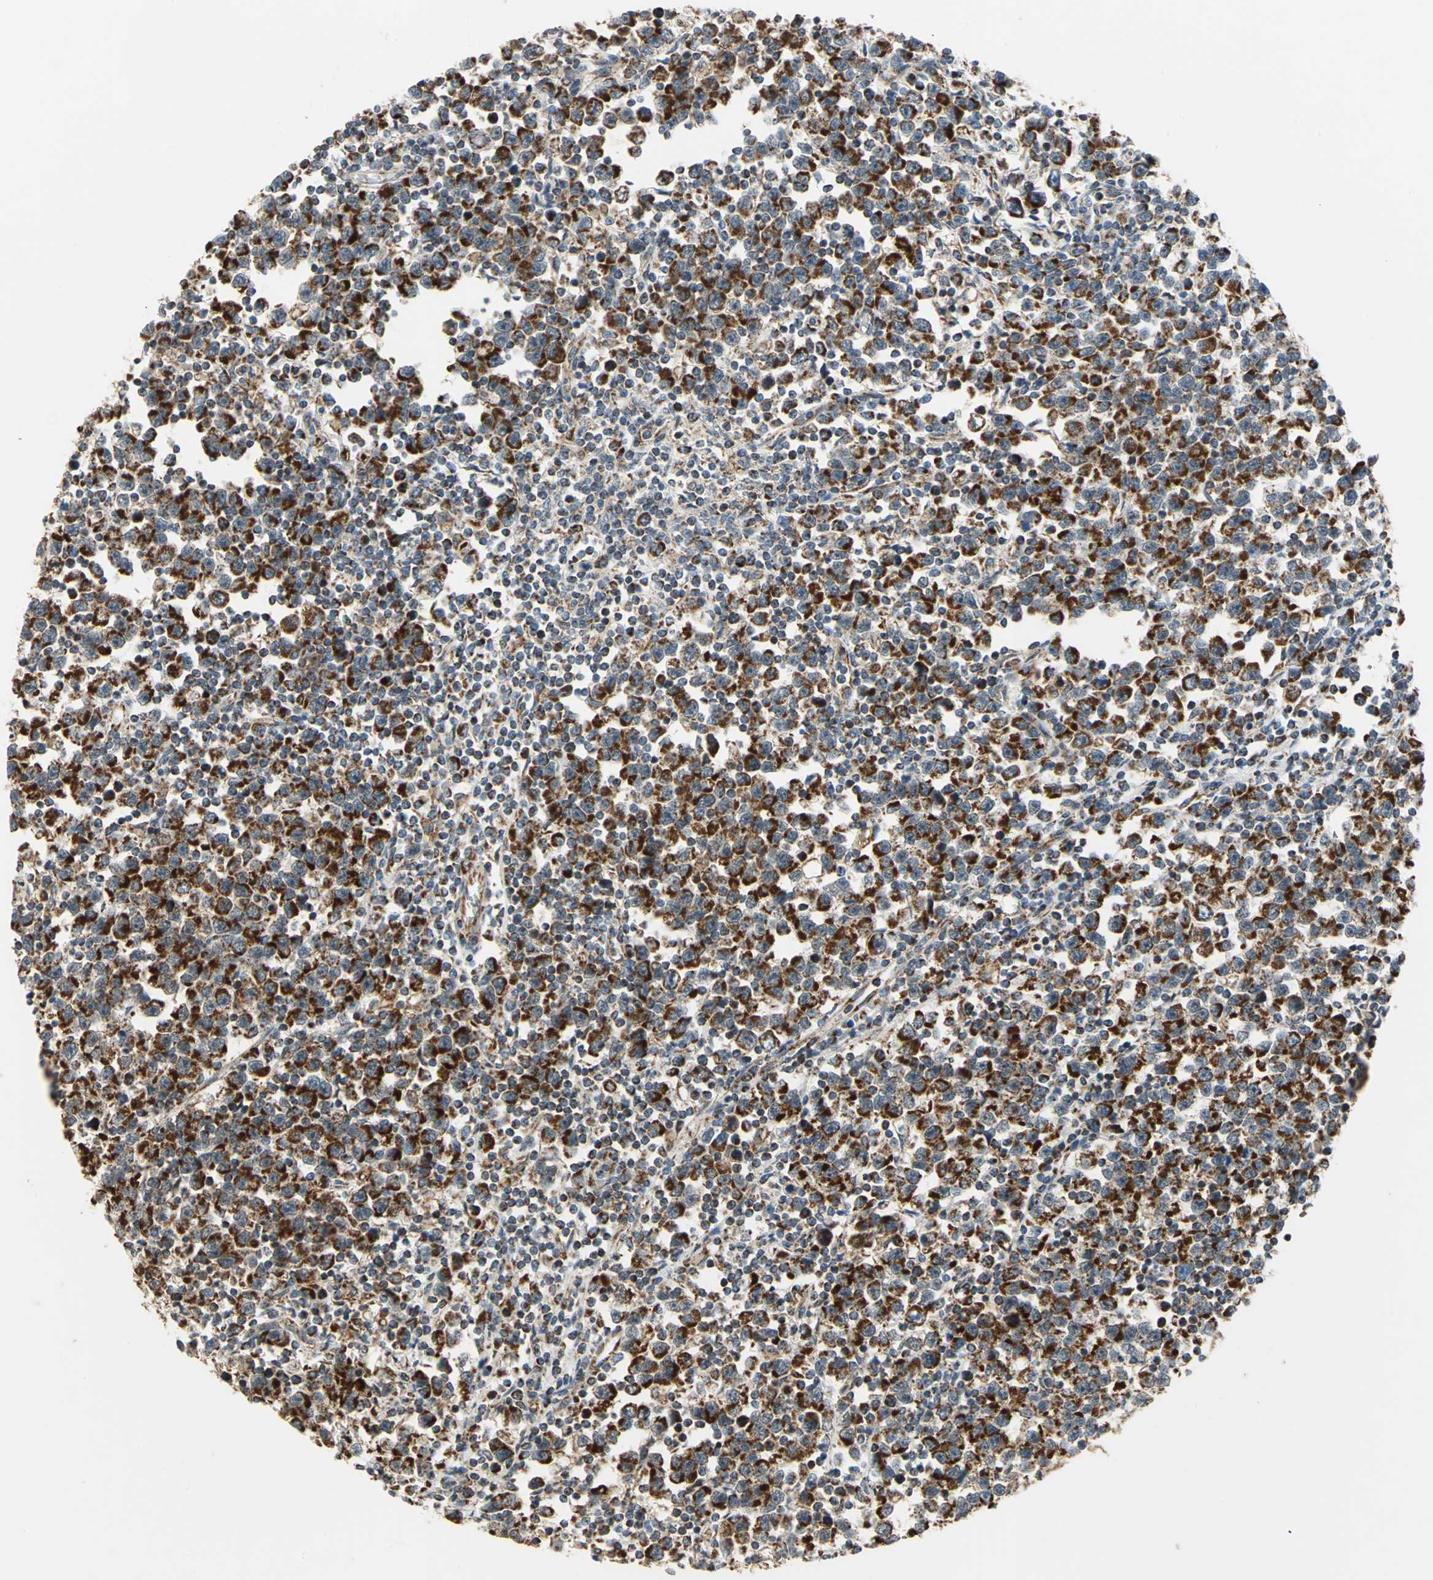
{"staining": {"intensity": "strong", "quantity": ">75%", "location": "cytoplasmic/membranous"}, "tissue": "testis cancer", "cell_type": "Tumor cells", "image_type": "cancer", "snomed": [{"axis": "morphology", "description": "Seminoma, NOS"}, {"axis": "topography", "description": "Testis"}], "caption": "Seminoma (testis) was stained to show a protein in brown. There is high levels of strong cytoplasmic/membranous positivity in approximately >75% of tumor cells.", "gene": "MRPS22", "patient": {"sex": "male", "age": 43}}